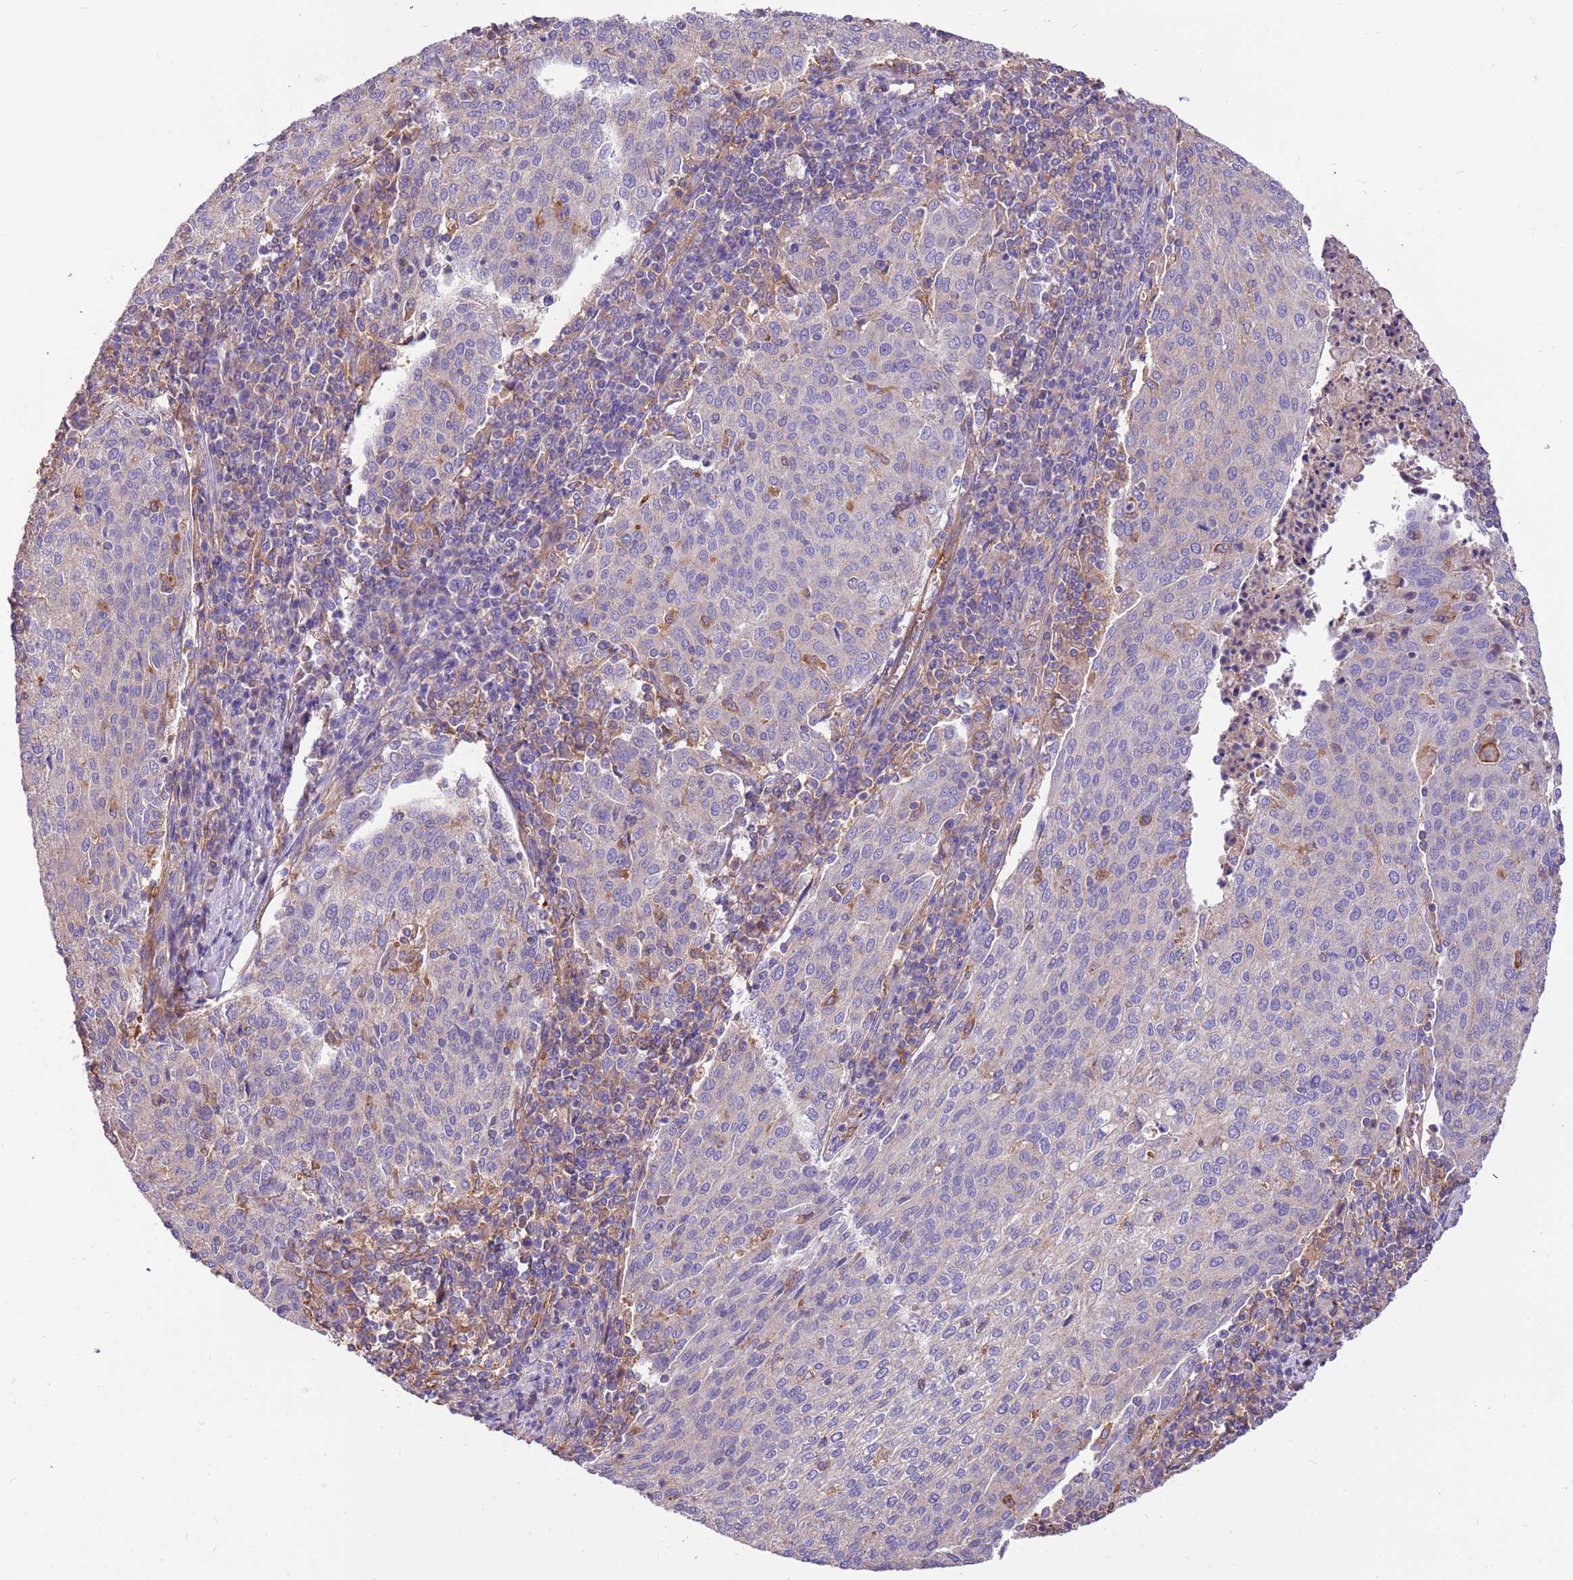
{"staining": {"intensity": "moderate", "quantity": "<25%", "location": "cytoplasmic/membranous"}, "tissue": "cervical cancer", "cell_type": "Tumor cells", "image_type": "cancer", "snomed": [{"axis": "morphology", "description": "Squamous cell carcinoma, NOS"}, {"axis": "topography", "description": "Cervix"}], "caption": "IHC histopathology image of neoplastic tissue: cervical squamous cell carcinoma stained using immunohistochemistry reveals low levels of moderate protein expression localized specifically in the cytoplasmic/membranous of tumor cells, appearing as a cytoplasmic/membranous brown color.", "gene": "NAALADL1", "patient": {"sex": "female", "age": 46}}